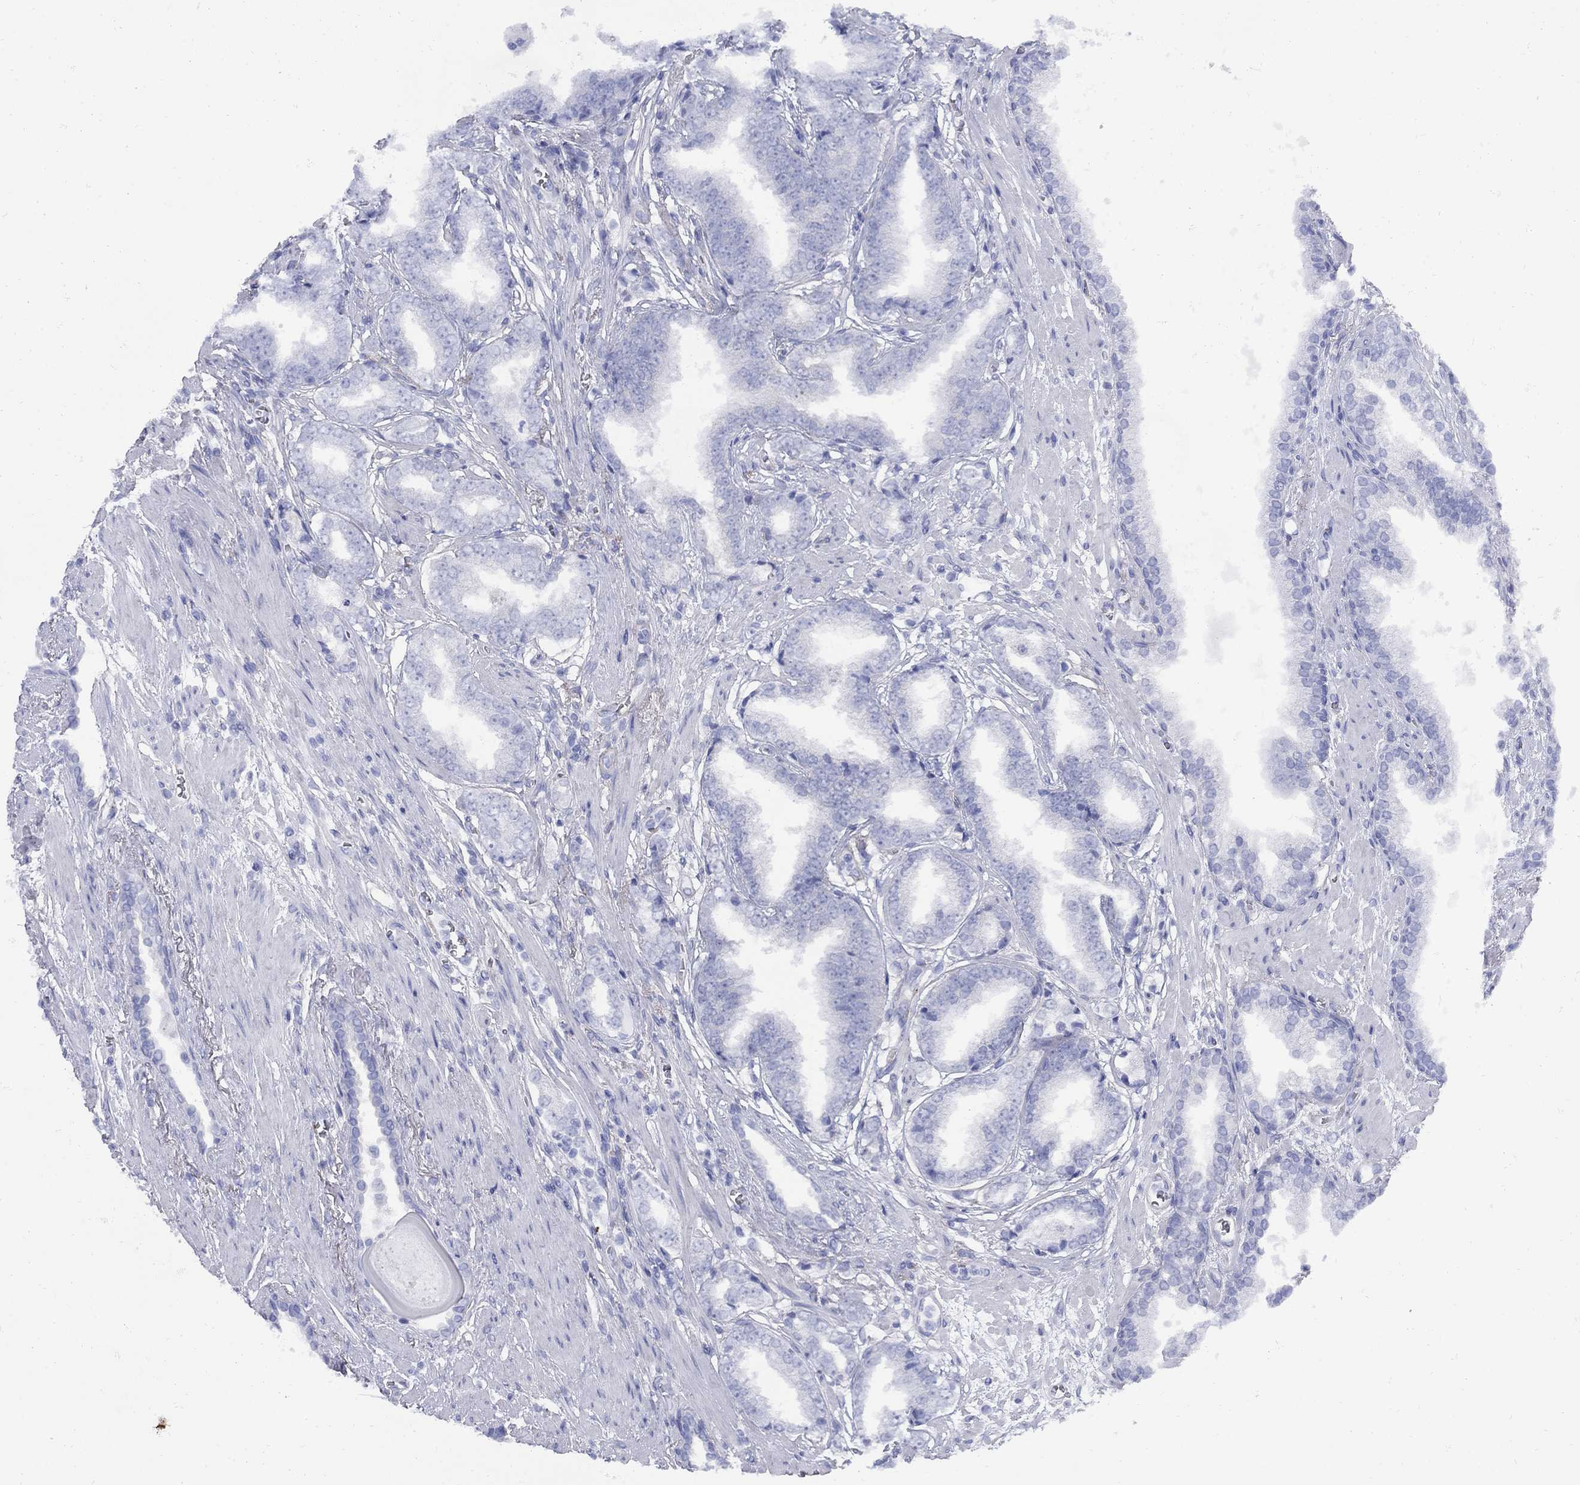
{"staining": {"intensity": "weak", "quantity": "<25%", "location": "cytoplasmic/membranous"}, "tissue": "prostate cancer", "cell_type": "Tumor cells", "image_type": "cancer", "snomed": [{"axis": "morphology", "description": "Adenocarcinoma, Low grade"}, {"axis": "topography", "description": "Prostate"}], "caption": "Immunohistochemistry of human low-grade adenocarcinoma (prostate) shows no staining in tumor cells.", "gene": "SEPTIN8", "patient": {"sex": "male", "age": 69}}